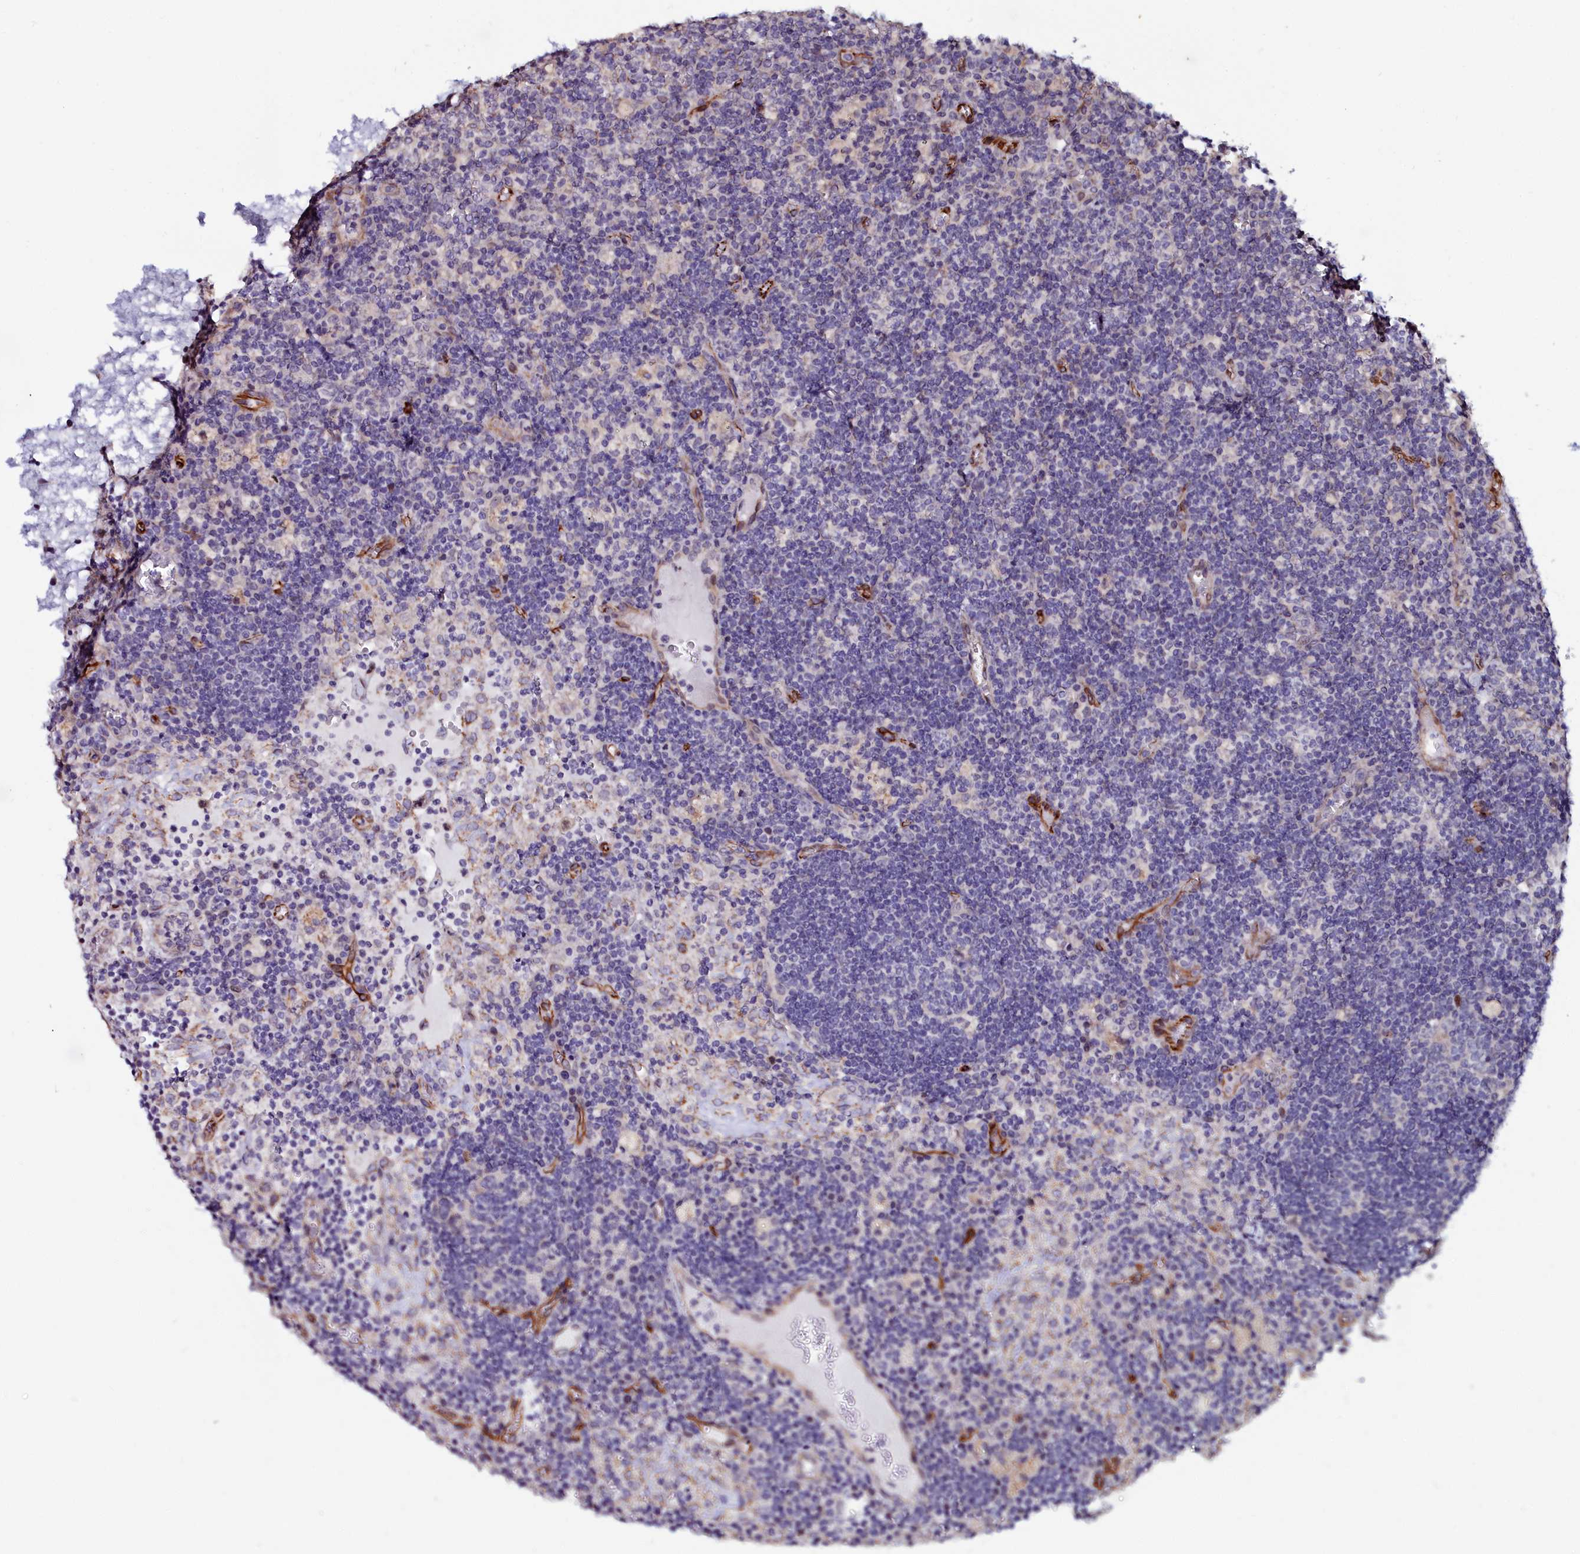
{"staining": {"intensity": "negative", "quantity": "none", "location": "none"}, "tissue": "lymph node", "cell_type": "Germinal center cells", "image_type": "normal", "snomed": [{"axis": "morphology", "description": "Normal tissue, NOS"}, {"axis": "topography", "description": "Lymph node"}], "caption": "IHC micrograph of unremarkable lymph node stained for a protein (brown), which reveals no positivity in germinal center cells. The staining was performed using DAB (3,3'-diaminobenzidine) to visualize the protein expression in brown, while the nuclei were stained in blue with hematoxylin (Magnification: 20x).", "gene": "C4orf19", "patient": {"sex": "male", "age": 58}}